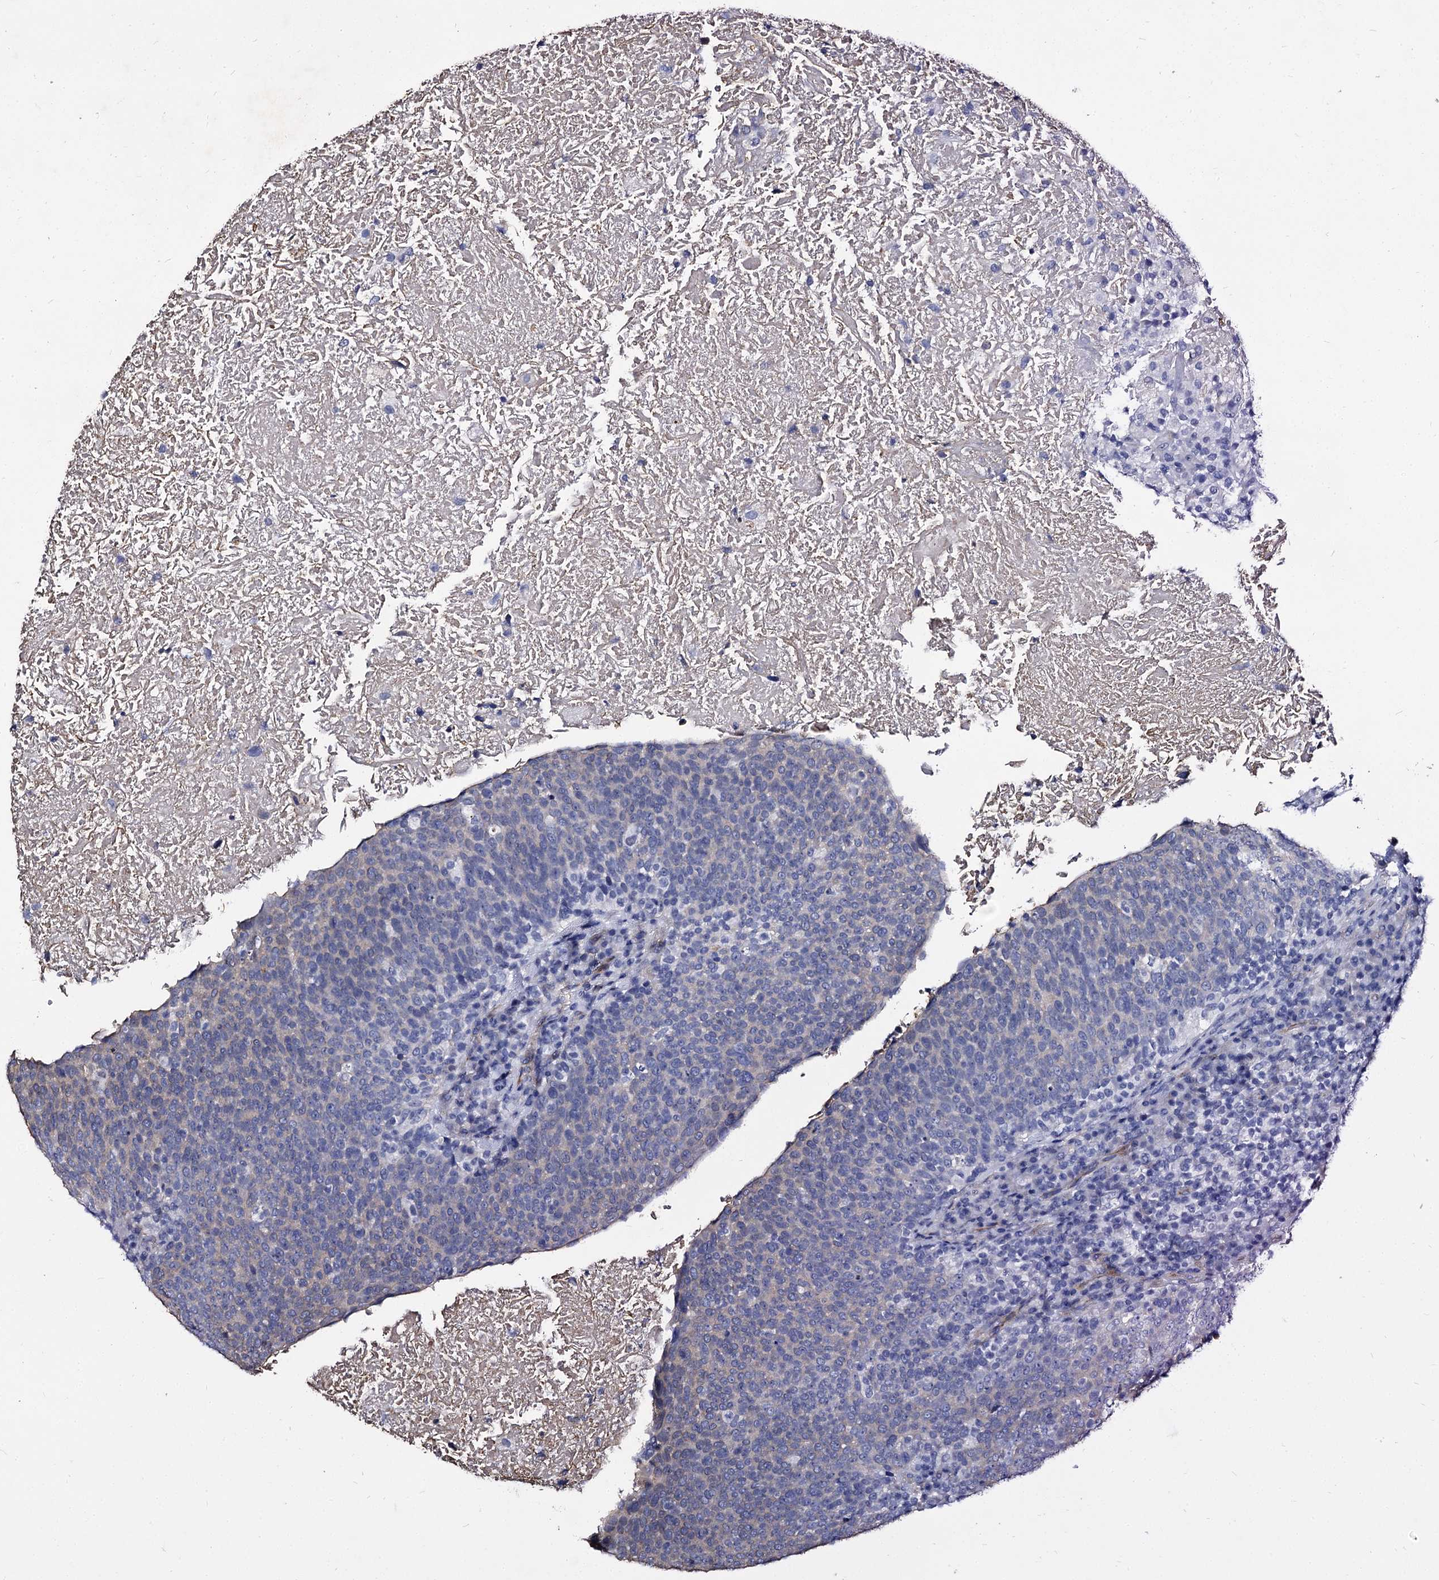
{"staining": {"intensity": "negative", "quantity": "none", "location": "none"}, "tissue": "head and neck cancer", "cell_type": "Tumor cells", "image_type": "cancer", "snomed": [{"axis": "morphology", "description": "Squamous cell carcinoma, NOS"}, {"axis": "morphology", "description": "Squamous cell carcinoma, metastatic, NOS"}, {"axis": "topography", "description": "Lymph node"}, {"axis": "topography", "description": "Head-Neck"}], "caption": "Head and neck cancer (squamous cell carcinoma) stained for a protein using immunohistochemistry (IHC) demonstrates no staining tumor cells.", "gene": "CBFB", "patient": {"sex": "male", "age": 62}}